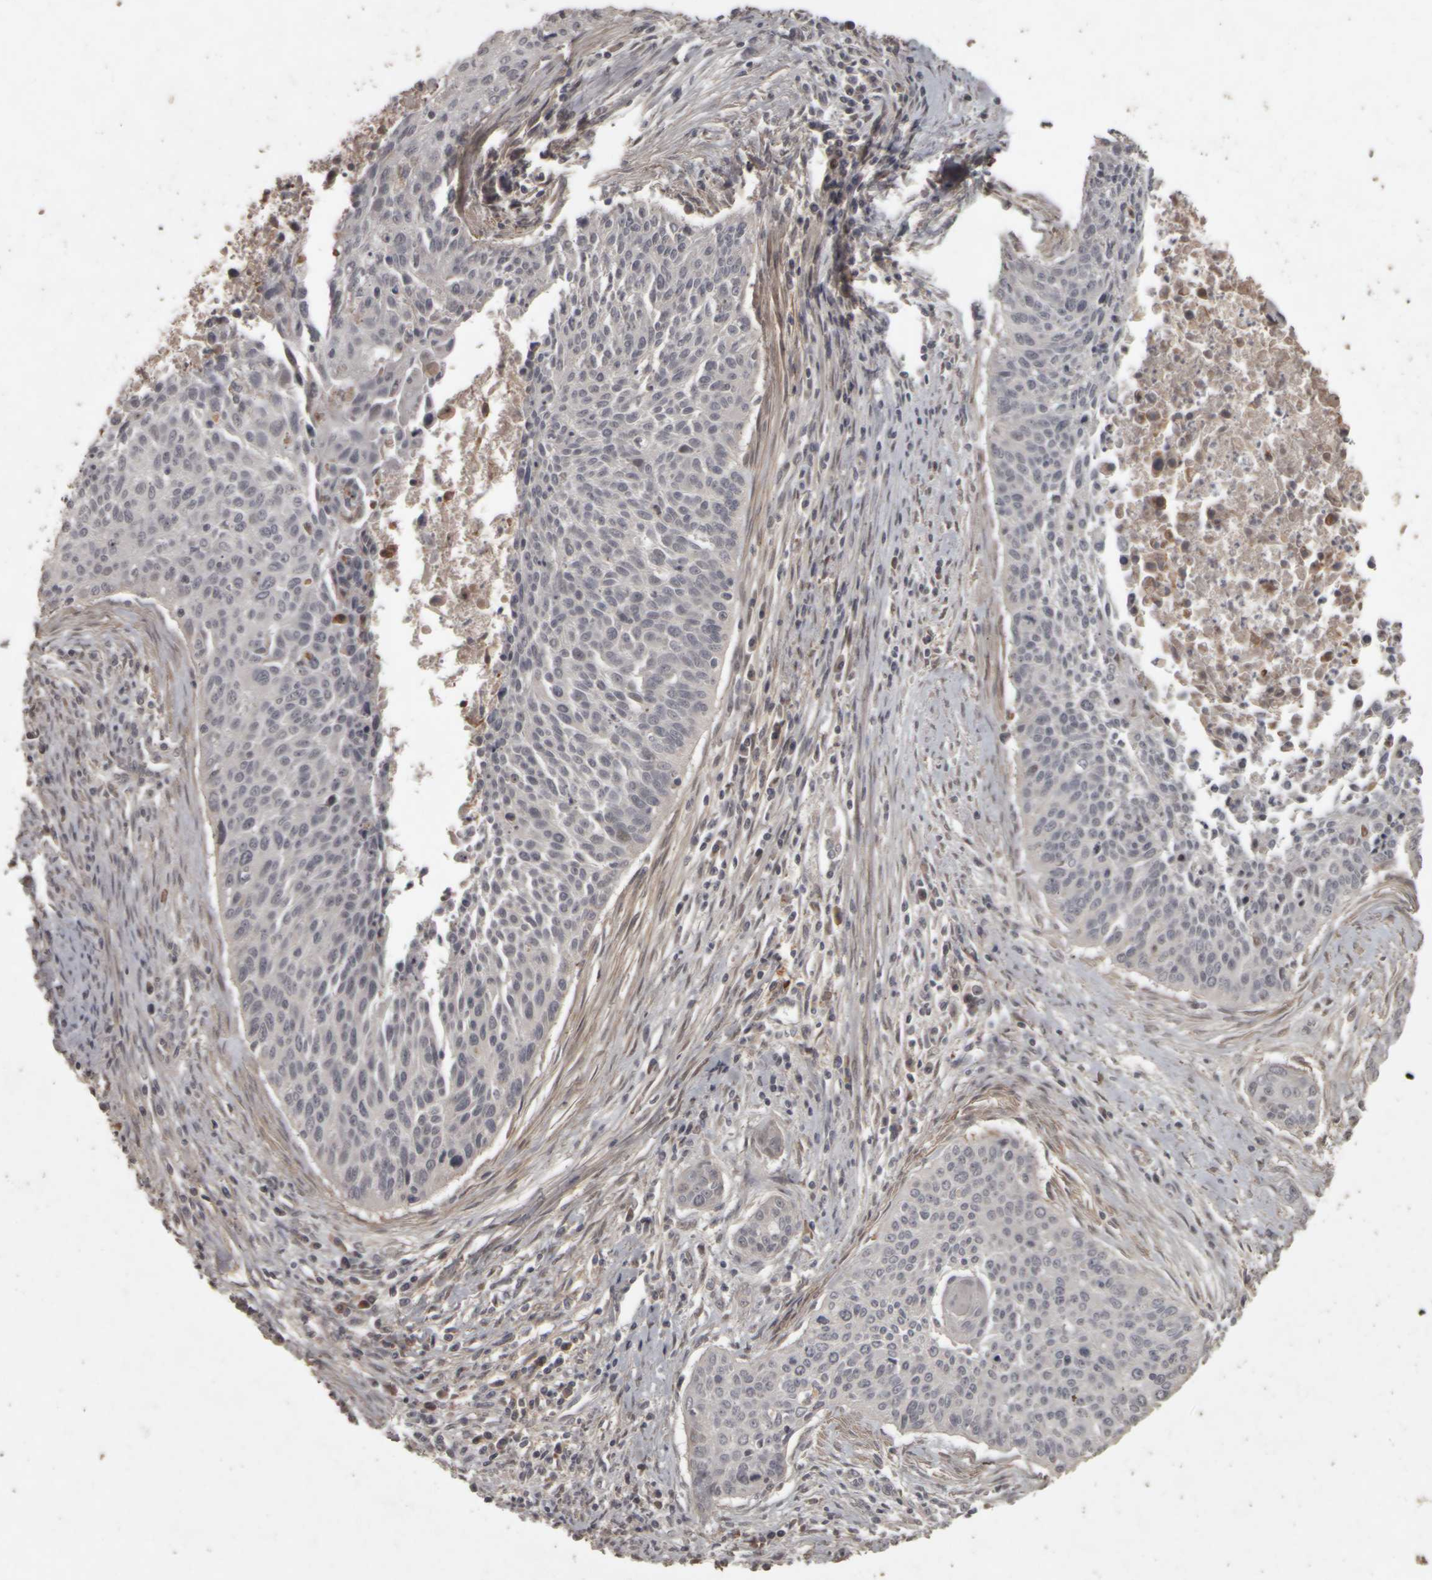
{"staining": {"intensity": "negative", "quantity": "none", "location": "none"}, "tissue": "cervical cancer", "cell_type": "Tumor cells", "image_type": "cancer", "snomed": [{"axis": "morphology", "description": "Squamous cell carcinoma, NOS"}, {"axis": "topography", "description": "Cervix"}], "caption": "Immunohistochemistry of human cervical squamous cell carcinoma reveals no positivity in tumor cells.", "gene": "ACO1", "patient": {"sex": "female", "age": 55}}